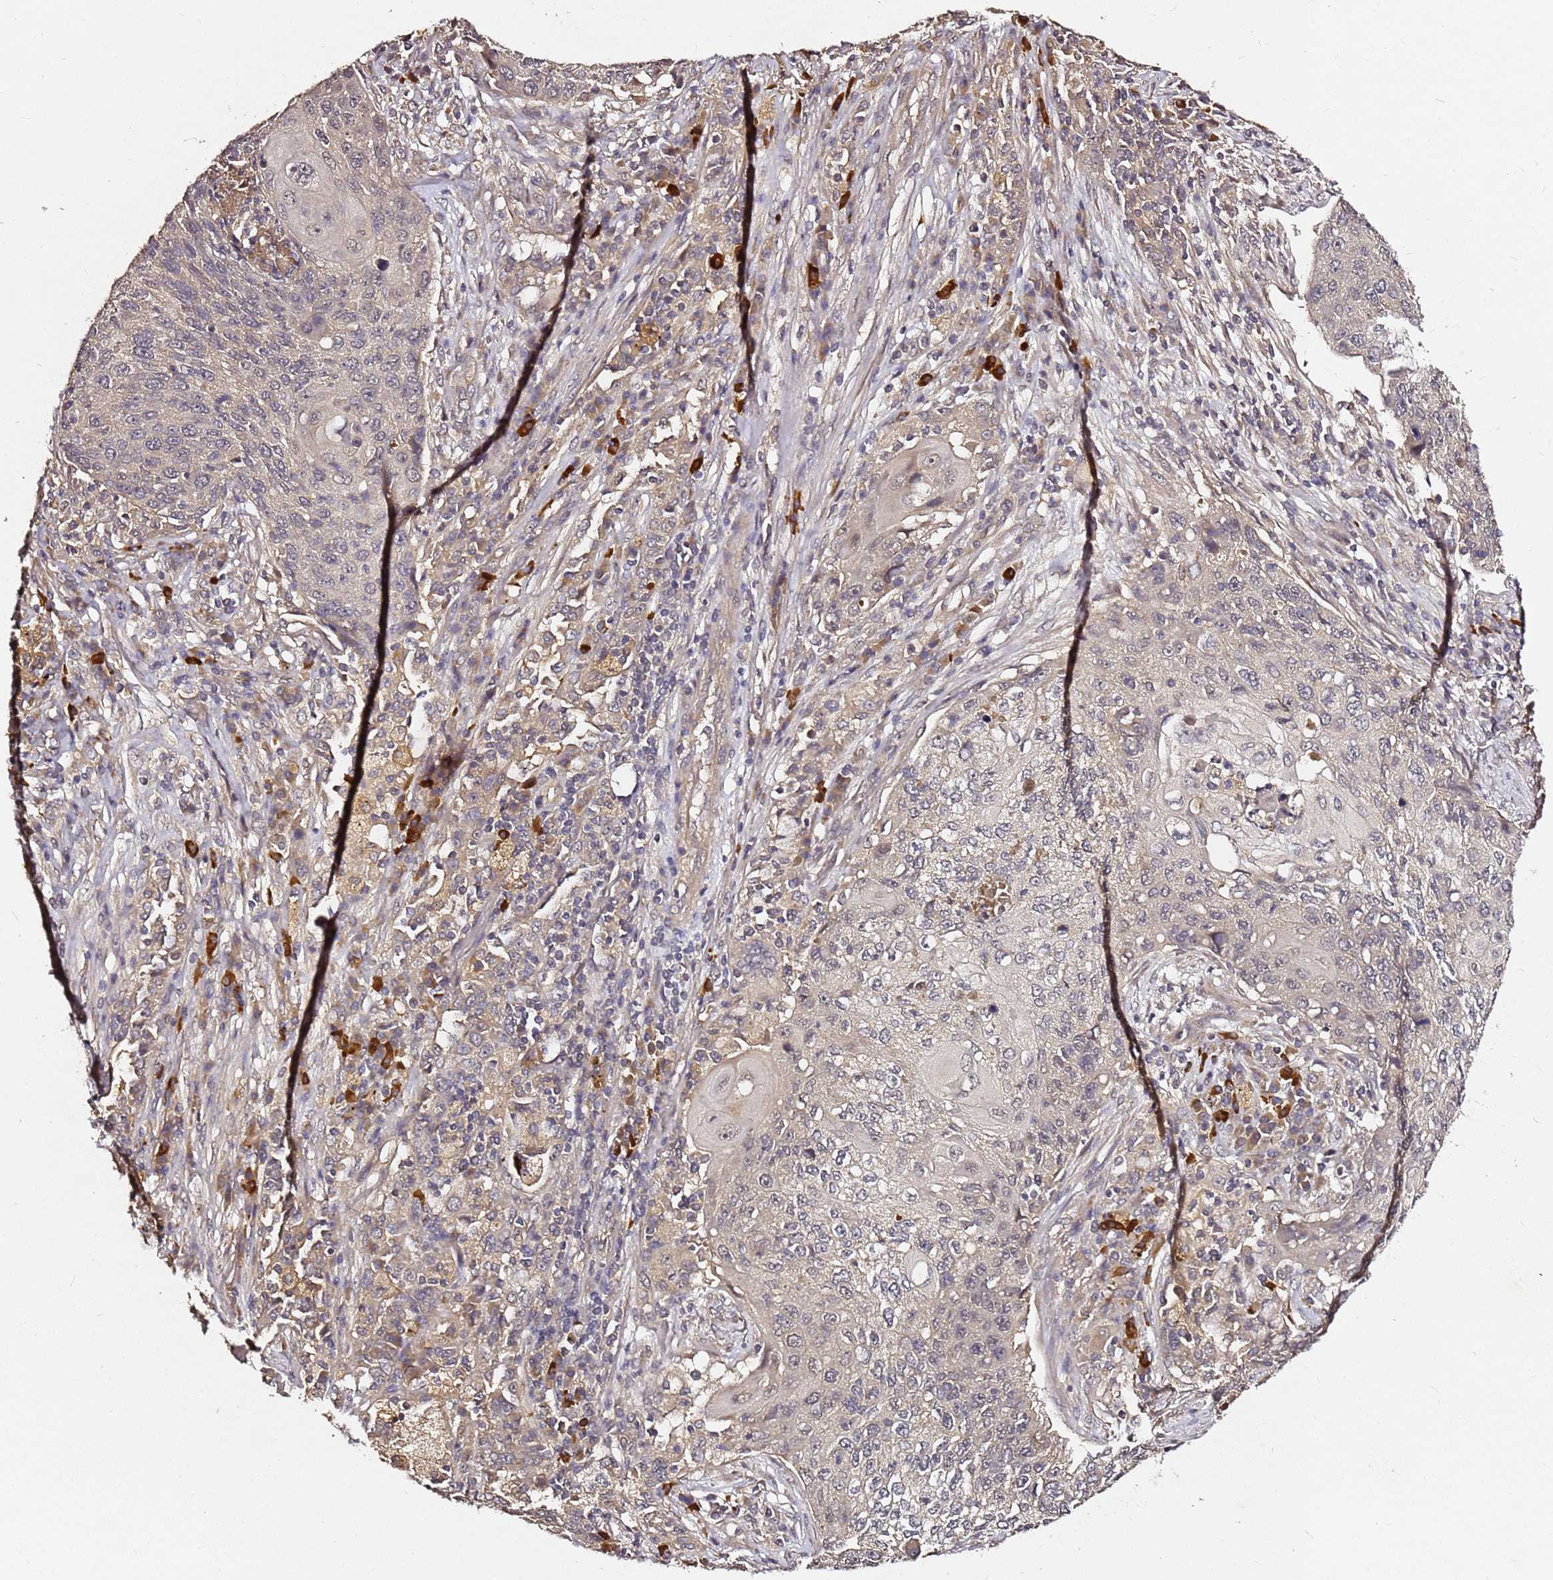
{"staining": {"intensity": "weak", "quantity": "25%-75%", "location": "cytoplasmic/membranous"}, "tissue": "lung cancer", "cell_type": "Tumor cells", "image_type": "cancer", "snomed": [{"axis": "morphology", "description": "Squamous cell carcinoma, NOS"}, {"axis": "topography", "description": "Lung"}], "caption": "Immunohistochemistry (IHC) staining of lung squamous cell carcinoma, which exhibits low levels of weak cytoplasmic/membranous staining in about 25%-75% of tumor cells indicating weak cytoplasmic/membranous protein staining. The staining was performed using DAB (brown) for protein detection and nuclei were counterstained in hematoxylin (blue).", "gene": "C6orf136", "patient": {"sex": "female", "age": 63}}